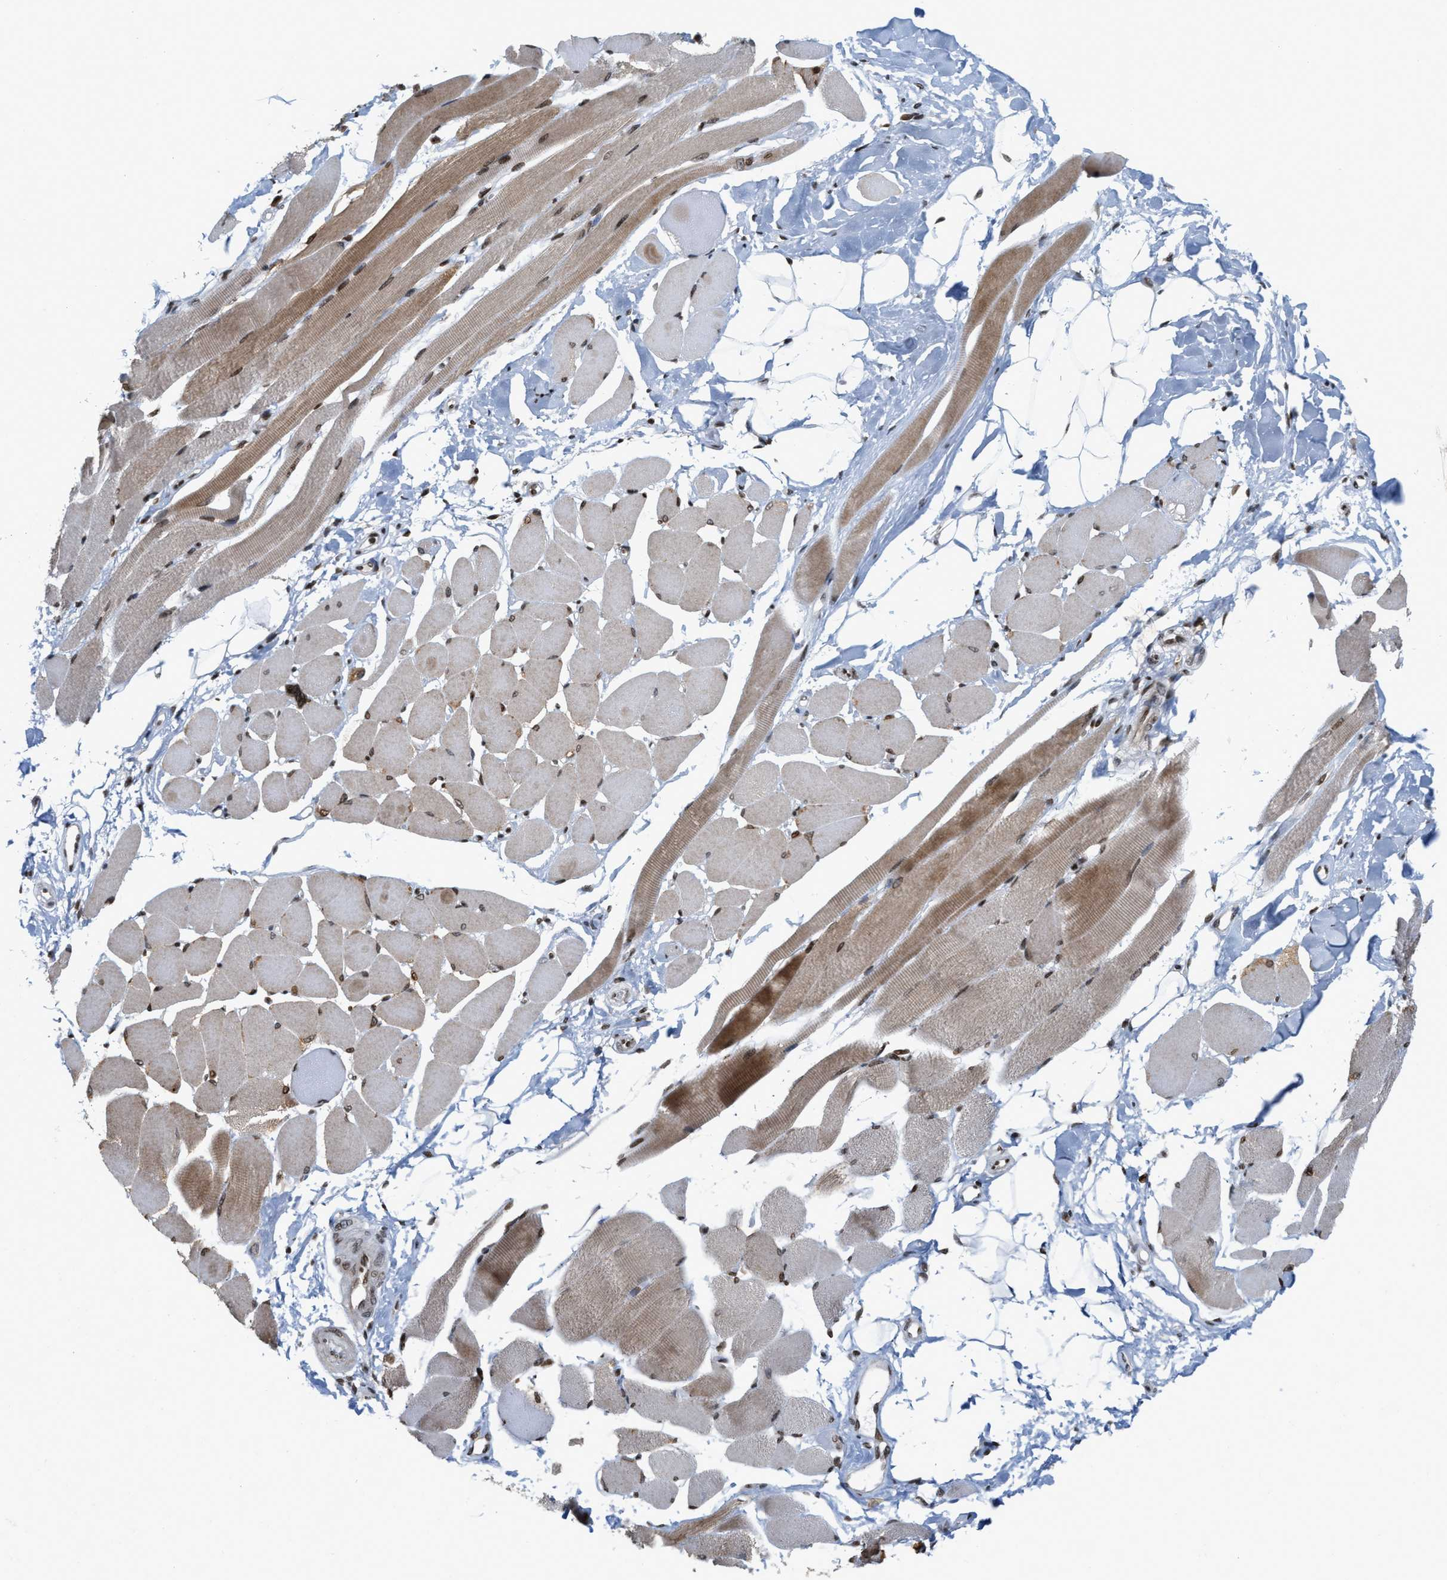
{"staining": {"intensity": "moderate", "quantity": ">75%", "location": "cytoplasmic/membranous,nuclear"}, "tissue": "skeletal muscle", "cell_type": "Myocytes", "image_type": "normal", "snomed": [{"axis": "morphology", "description": "Normal tissue, NOS"}, {"axis": "topography", "description": "Skeletal muscle"}, {"axis": "topography", "description": "Peripheral nerve tissue"}], "caption": "Benign skeletal muscle exhibits moderate cytoplasmic/membranous,nuclear positivity in approximately >75% of myocytes, visualized by immunohistochemistry. The protein of interest is shown in brown color, while the nuclei are stained blue.", "gene": "PDZD2", "patient": {"sex": "female", "age": 84}}